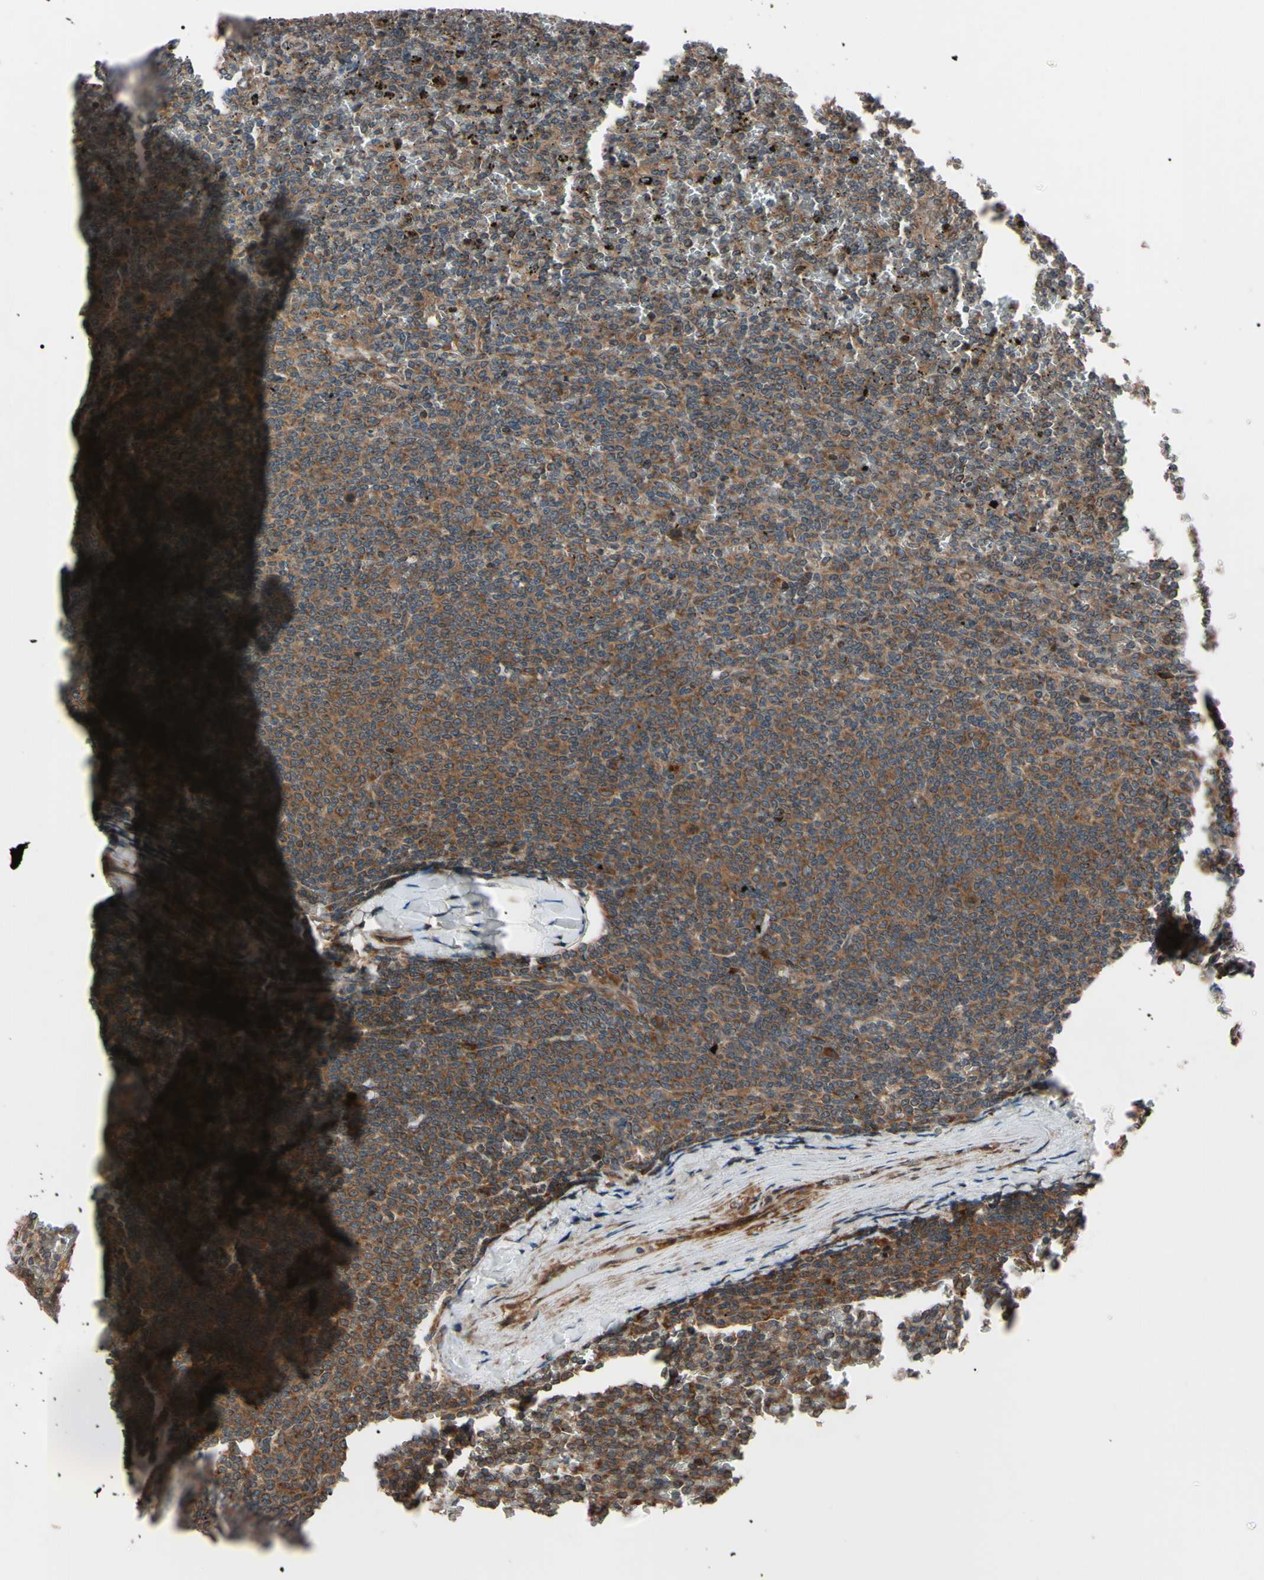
{"staining": {"intensity": "moderate", "quantity": ">75%", "location": "cytoplasmic/membranous"}, "tissue": "lymphoma", "cell_type": "Tumor cells", "image_type": "cancer", "snomed": [{"axis": "morphology", "description": "Malignant lymphoma, non-Hodgkin's type, Low grade"}, {"axis": "topography", "description": "Spleen"}], "caption": "A medium amount of moderate cytoplasmic/membranous expression is identified in about >75% of tumor cells in lymphoma tissue.", "gene": "GUCY1B1", "patient": {"sex": "female", "age": 77}}